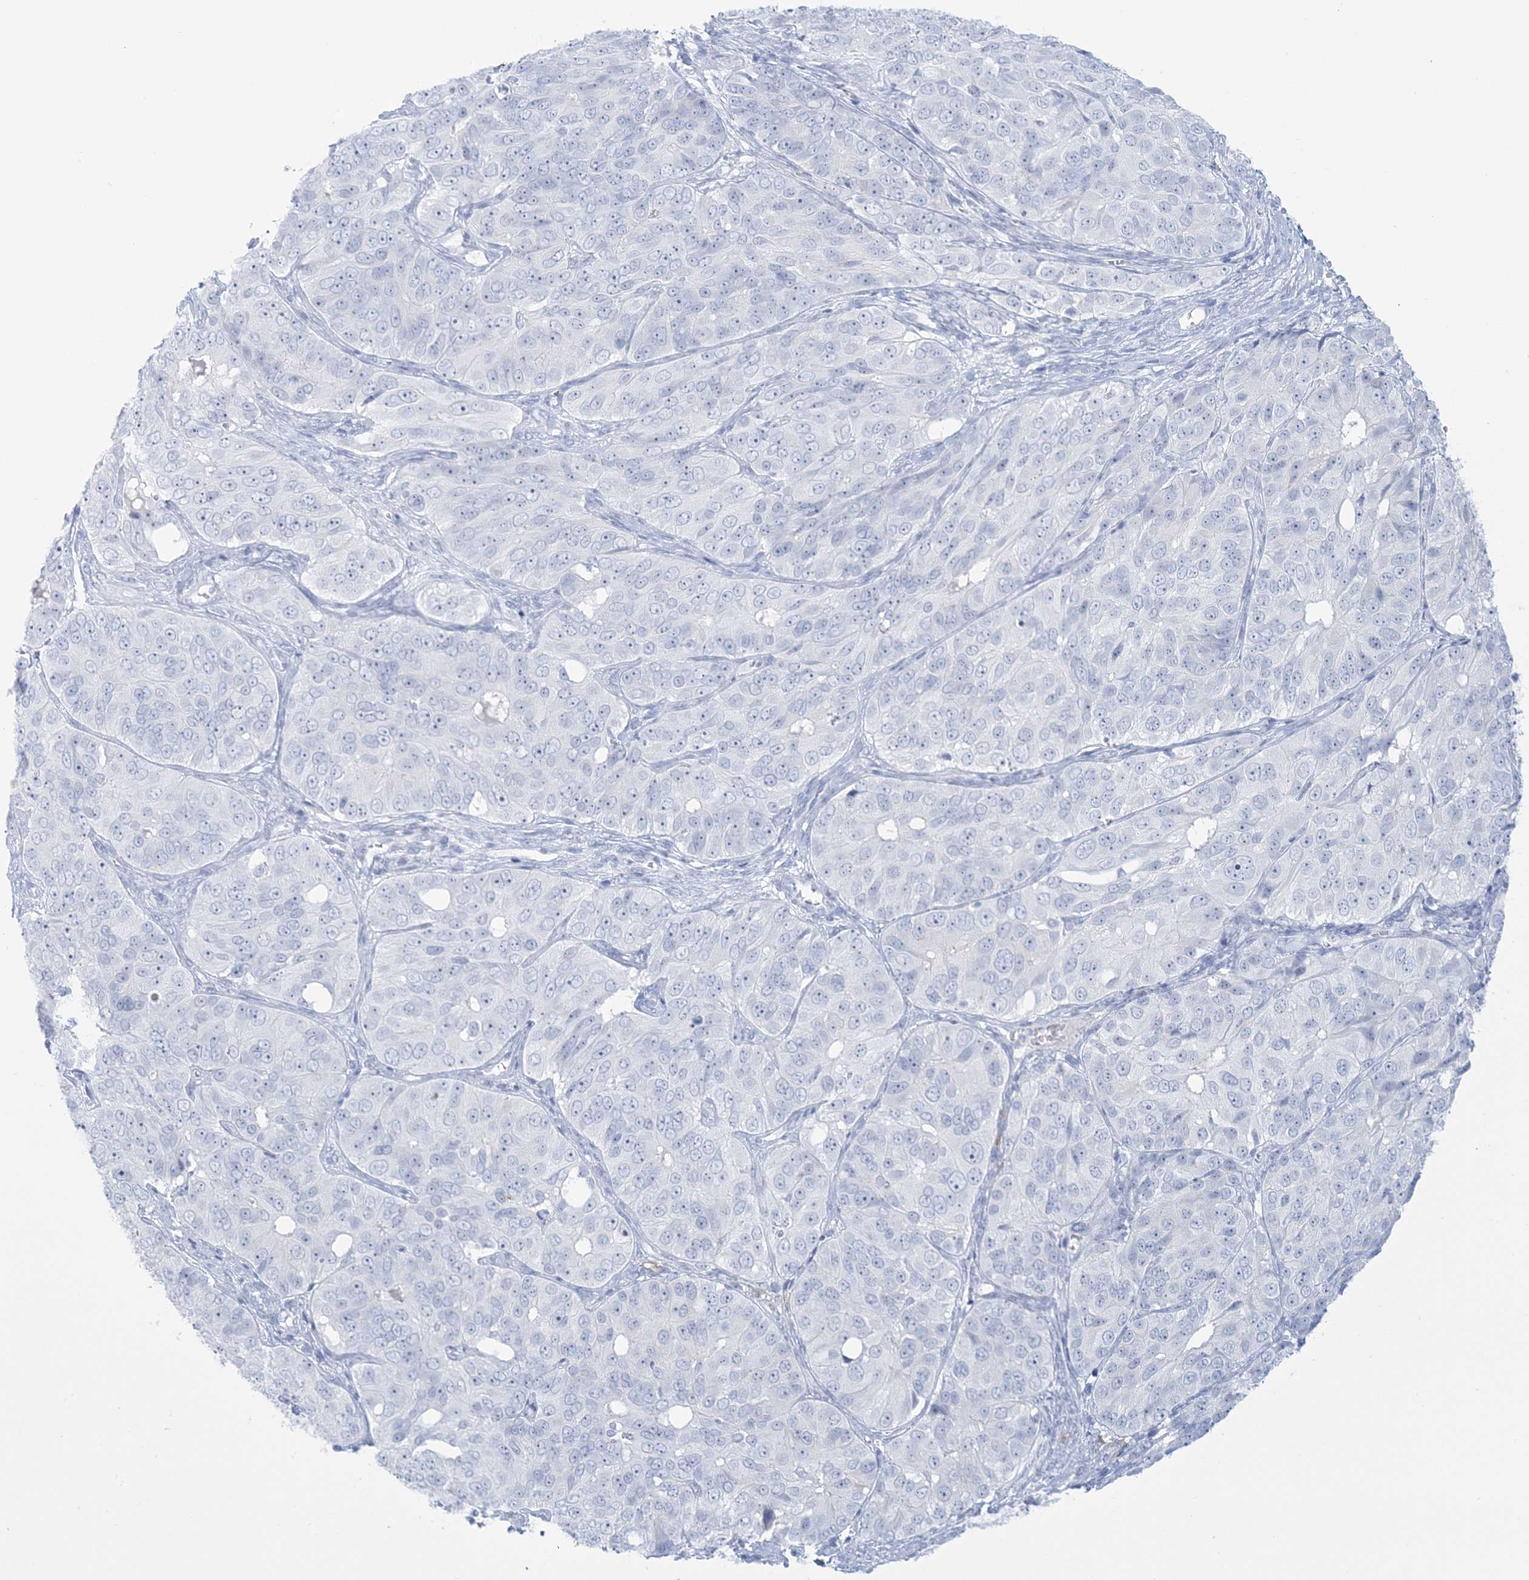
{"staining": {"intensity": "negative", "quantity": "none", "location": "none"}, "tissue": "ovarian cancer", "cell_type": "Tumor cells", "image_type": "cancer", "snomed": [{"axis": "morphology", "description": "Carcinoma, endometroid"}, {"axis": "topography", "description": "Ovary"}], "caption": "A high-resolution histopathology image shows immunohistochemistry (IHC) staining of ovarian cancer (endometroid carcinoma), which displays no significant staining in tumor cells.", "gene": "AGXT", "patient": {"sex": "female", "age": 51}}